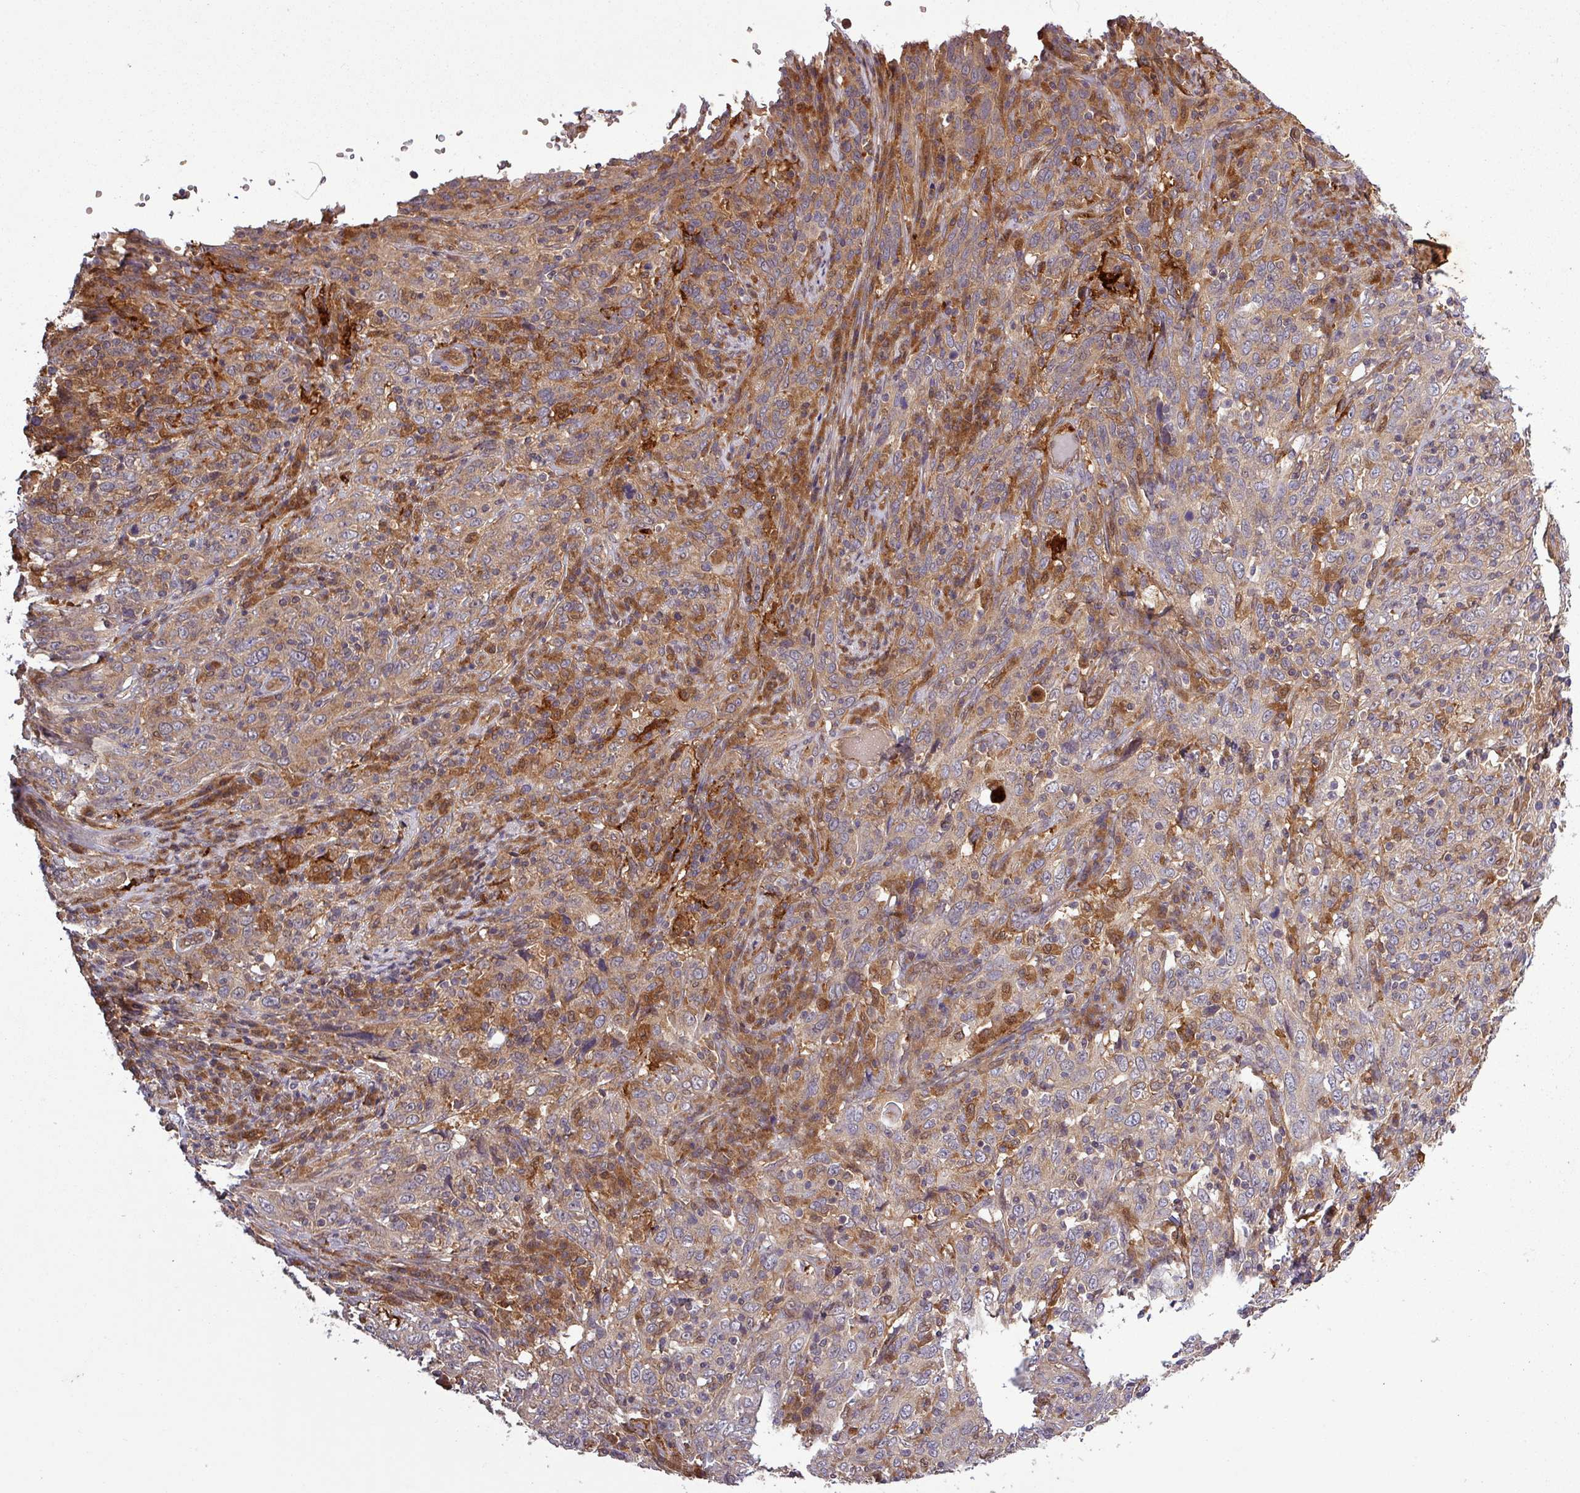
{"staining": {"intensity": "weak", "quantity": "25%-75%", "location": "cytoplasmic/membranous"}, "tissue": "cervical cancer", "cell_type": "Tumor cells", "image_type": "cancer", "snomed": [{"axis": "morphology", "description": "Squamous cell carcinoma, NOS"}, {"axis": "topography", "description": "Cervix"}], "caption": "Brown immunohistochemical staining in cervical cancer reveals weak cytoplasmic/membranous staining in about 25%-75% of tumor cells.", "gene": "SIRPB2", "patient": {"sex": "female", "age": 46}}